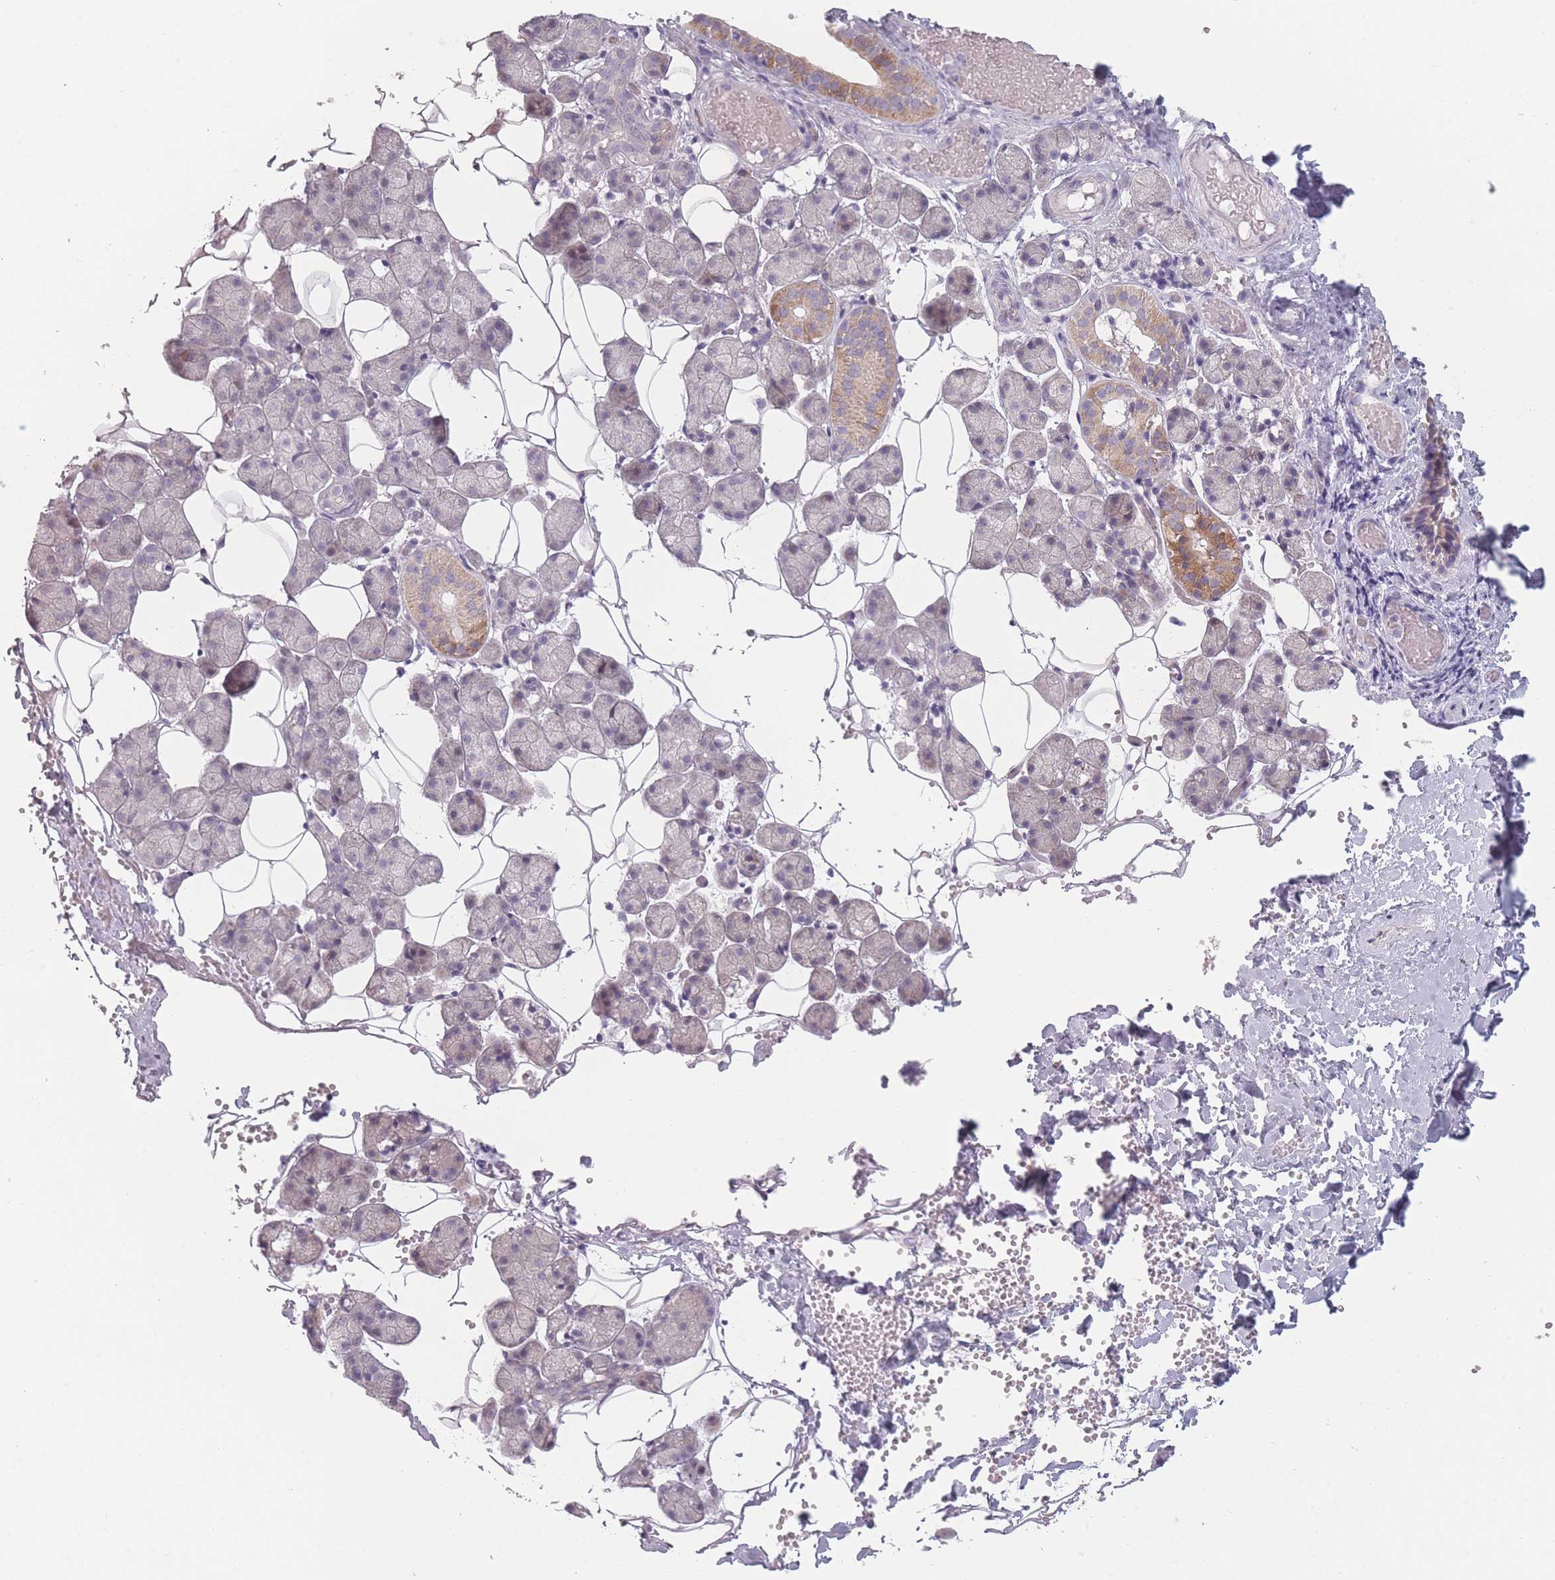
{"staining": {"intensity": "moderate", "quantity": "<25%", "location": "cytoplasmic/membranous"}, "tissue": "salivary gland", "cell_type": "Glandular cells", "image_type": "normal", "snomed": [{"axis": "morphology", "description": "Normal tissue, NOS"}, {"axis": "topography", "description": "Salivary gland"}], "caption": "Glandular cells demonstrate moderate cytoplasmic/membranous staining in approximately <25% of cells in unremarkable salivary gland. (DAB (3,3'-diaminobenzidine) = brown stain, brightfield microscopy at high magnification).", "gene": "RASL10B", "patient": {"sex": "female", "age": 33}}